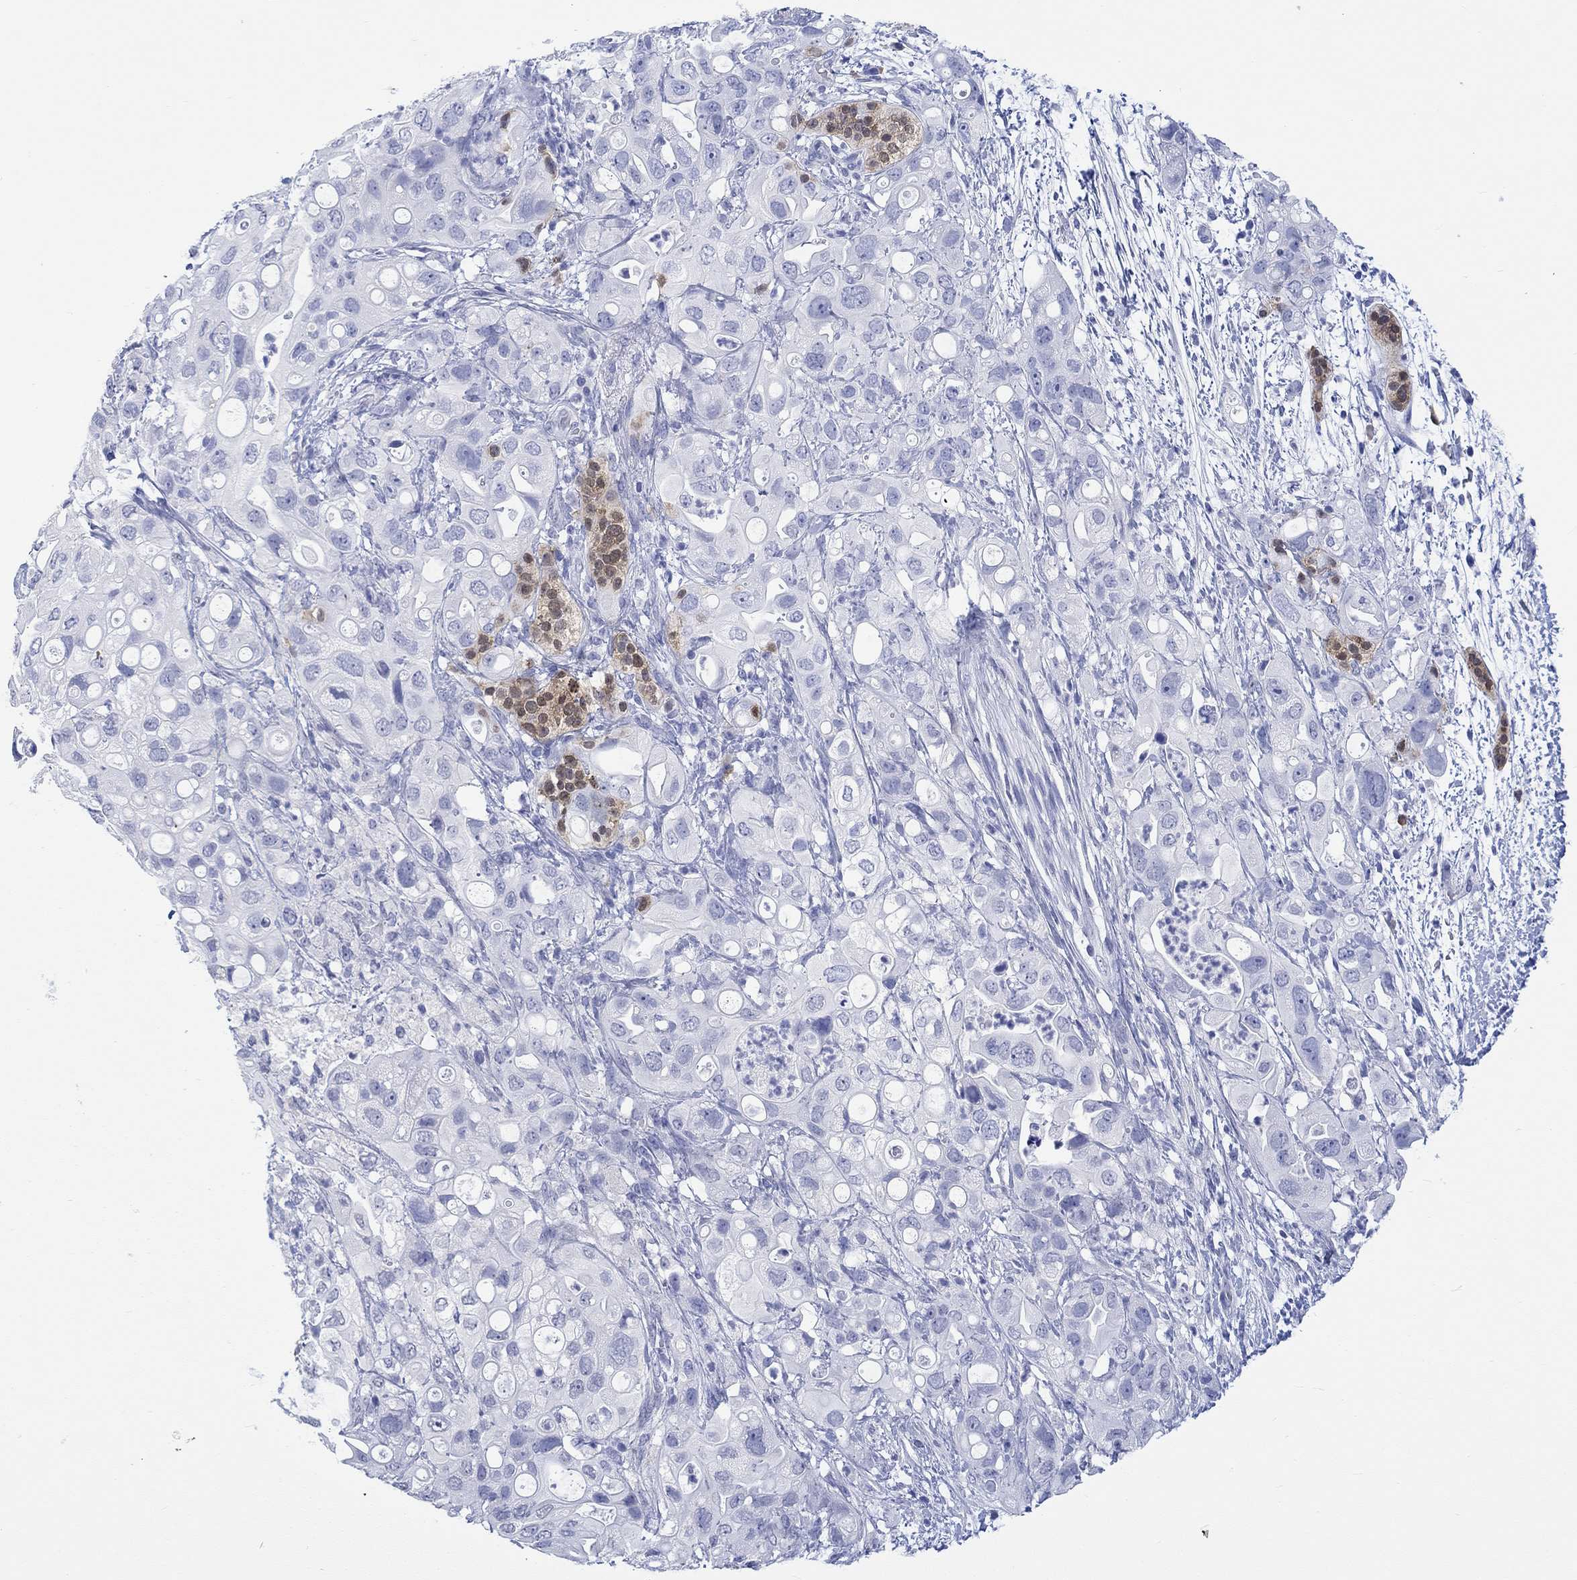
{"staining": {"intensity": "moderate", "quantity": "<25%", "location": "cytoplasmic/membranous"}, "tissue": "pancreatic cancer", "cell_type": "Tumor cells", "image_type": "cancer", "snomed": [{"axis": "morphology", "description": "Adenocarcinoma, NOS"}, {"axis": "topography", "description": "Pancreas"}], "caption": "An image showing moderate cytoplasmic/membranous staining in approximately <25% of tumor cells in adenocarcinoma (pancreatic), as visualized by brown immunohistochemical staining.", "gene": "MSI1", "patient": {"sex": "female", "age": 72}}